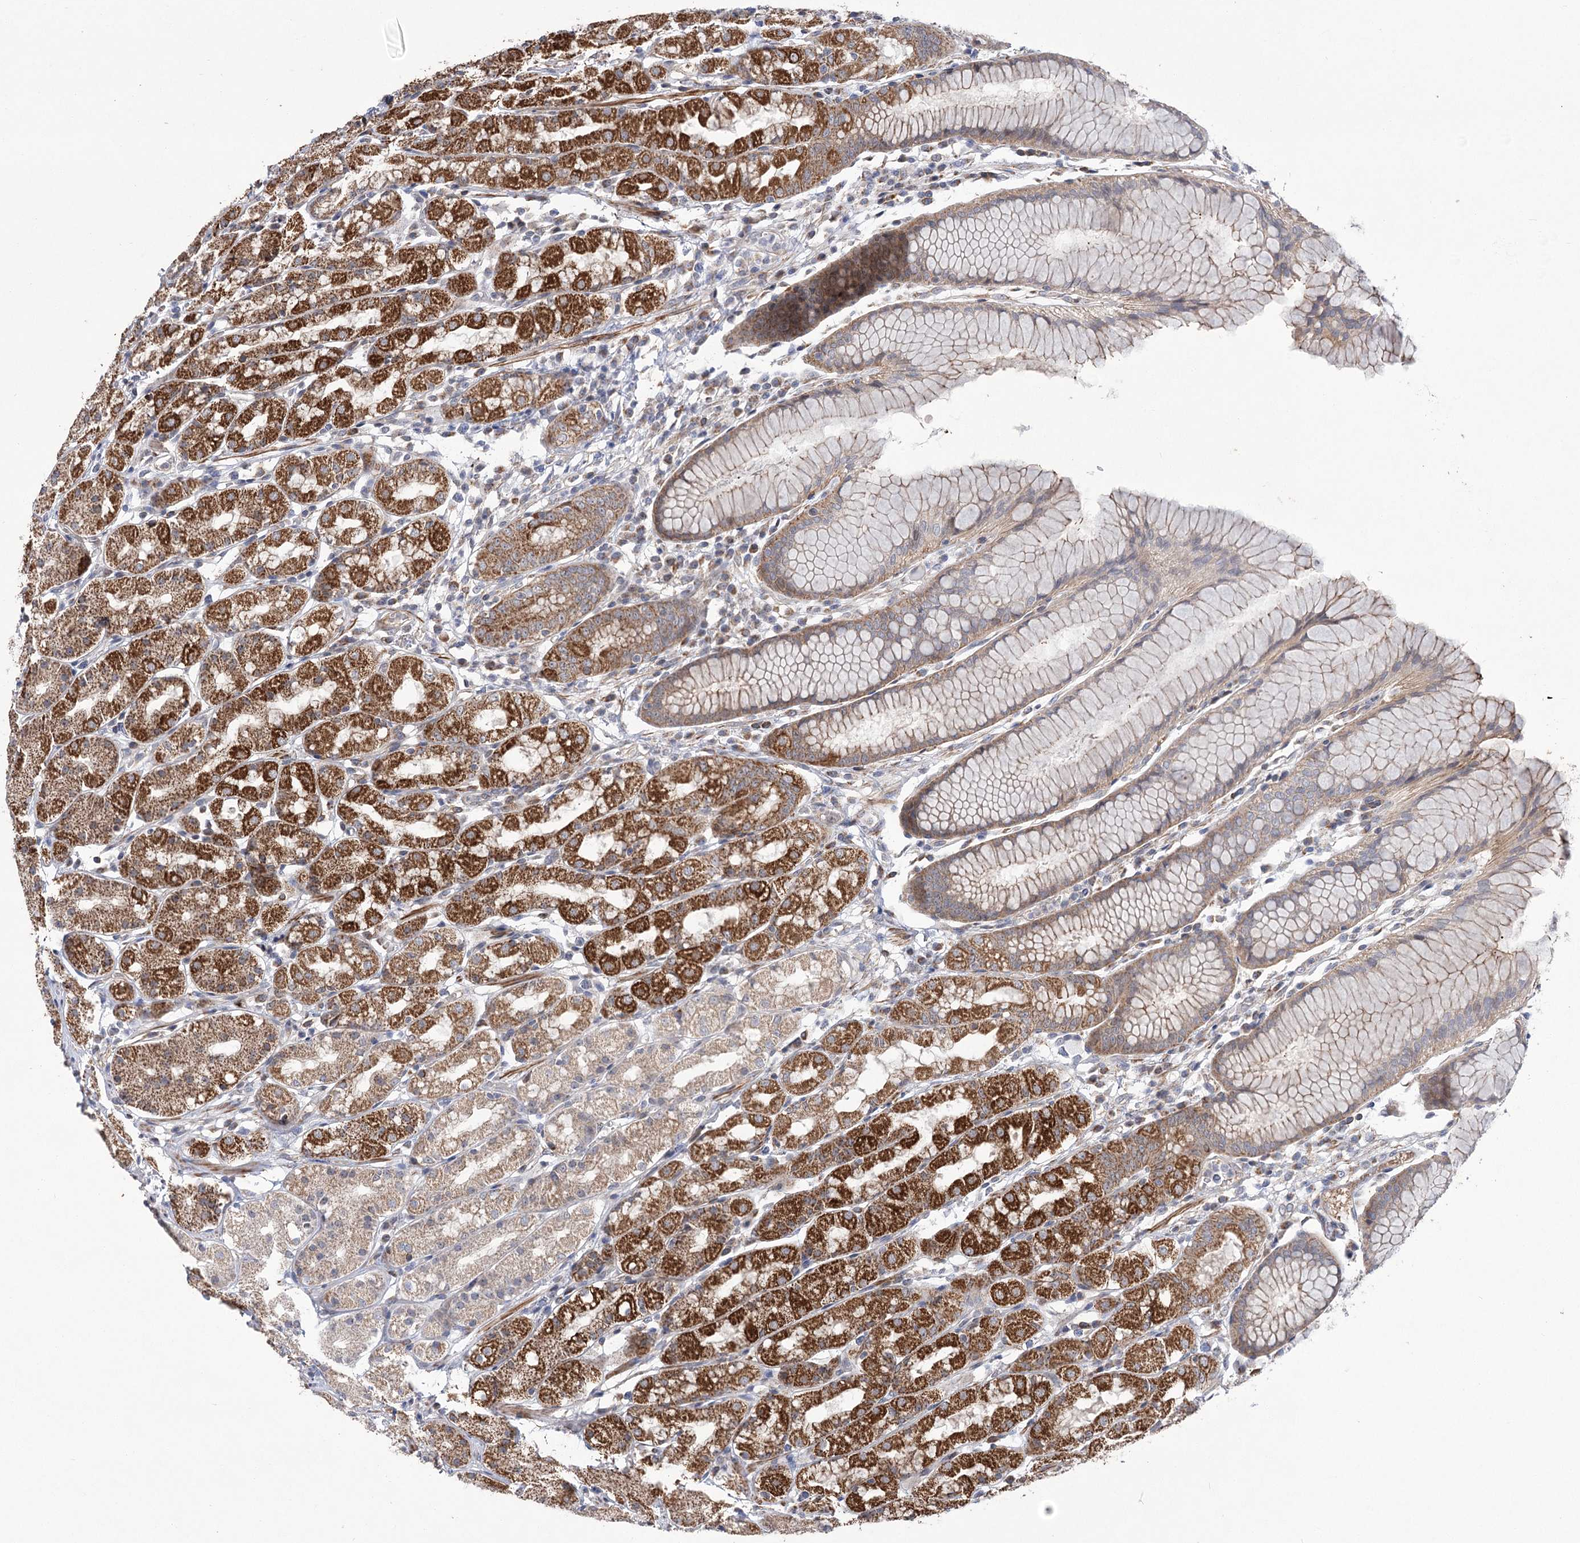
{"staining": {"intensity": "strong", "quantity": "25%-75%", "location": "cytoplasmic/membranous"}, "tissue": "stomach", "cell_type": "Glandular cells", "image_type": "normal", "snomed": [{"axis": "morphology", "description": "Normal tissue, NOS"}, {"axis": "topography", "description": "Stomach, lower"}], "caption": "The image reveals staining of benign stomach, revealing strong cytoplasmic/membranous protein staining (brown color) within glandular cells. The staining is performed using DAB (3,3'-diaminobenzidine) brown chromogen to label protein expression. The nuclei are counter-stained blue using hematoxylin.", "gene": "ECHDC3", "patient": {"sex": "female", "age": 56}}